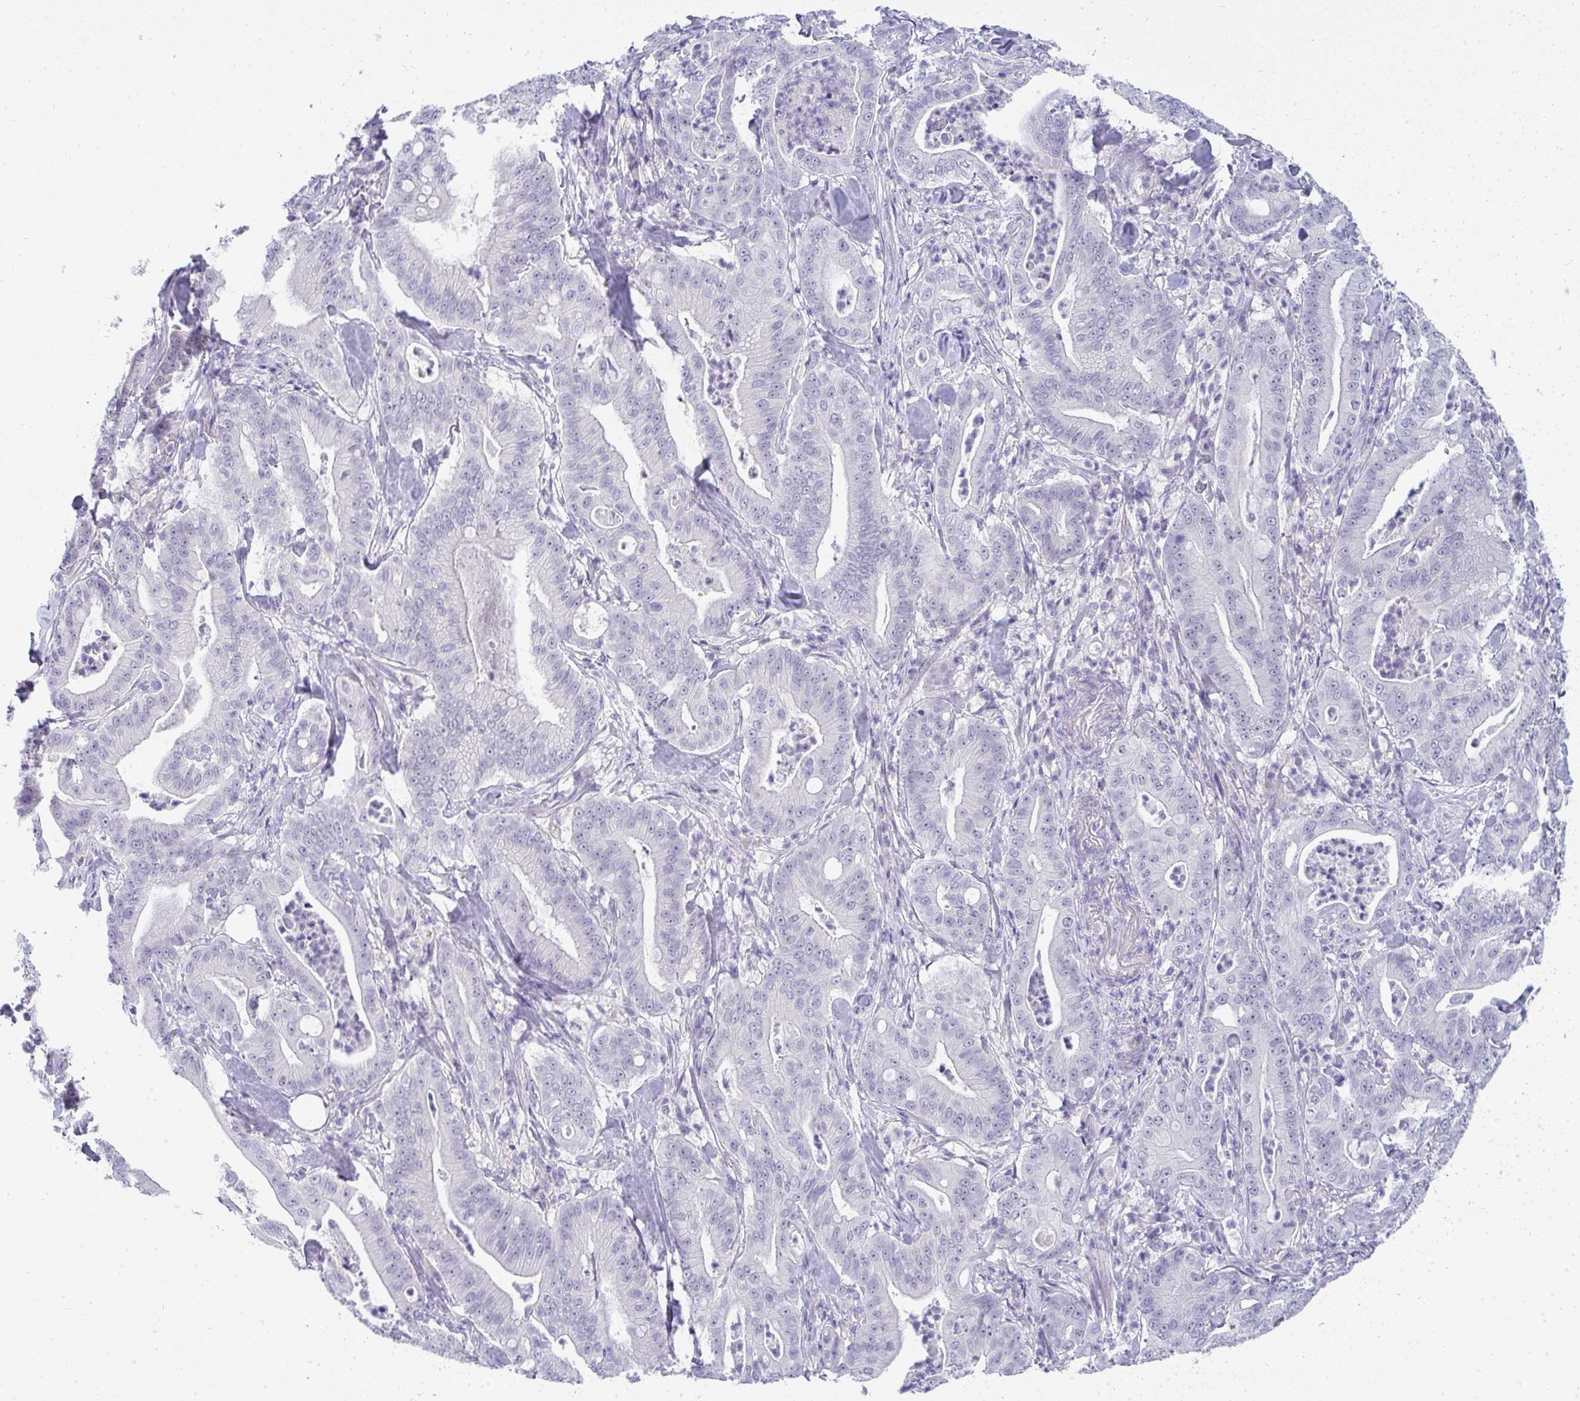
{"staining": {"intensity": "negative", "quantity": "none", "location": "none"}, "tissue": "pancreatic cancer", "cell_type": "Tumor cells", "image_type": "cancer", "snomed": [{"axis": "morphology", "description": "Adenocarcinoma, NOS"}, {"axis": "topography", "description": "Pancreas"}], "caption": "High power microscopy photomicrograph of an IHC micrograph of pancreatic cancer, revealing no significant positivity in tumor cells. Brightfield microscopy of immunohistochemistry stained with DAB (brown) and hematoxylin (blue), captured at high magnification.", "gene": "TMEM82", "patient": {"sex": "male", "age": 71}}